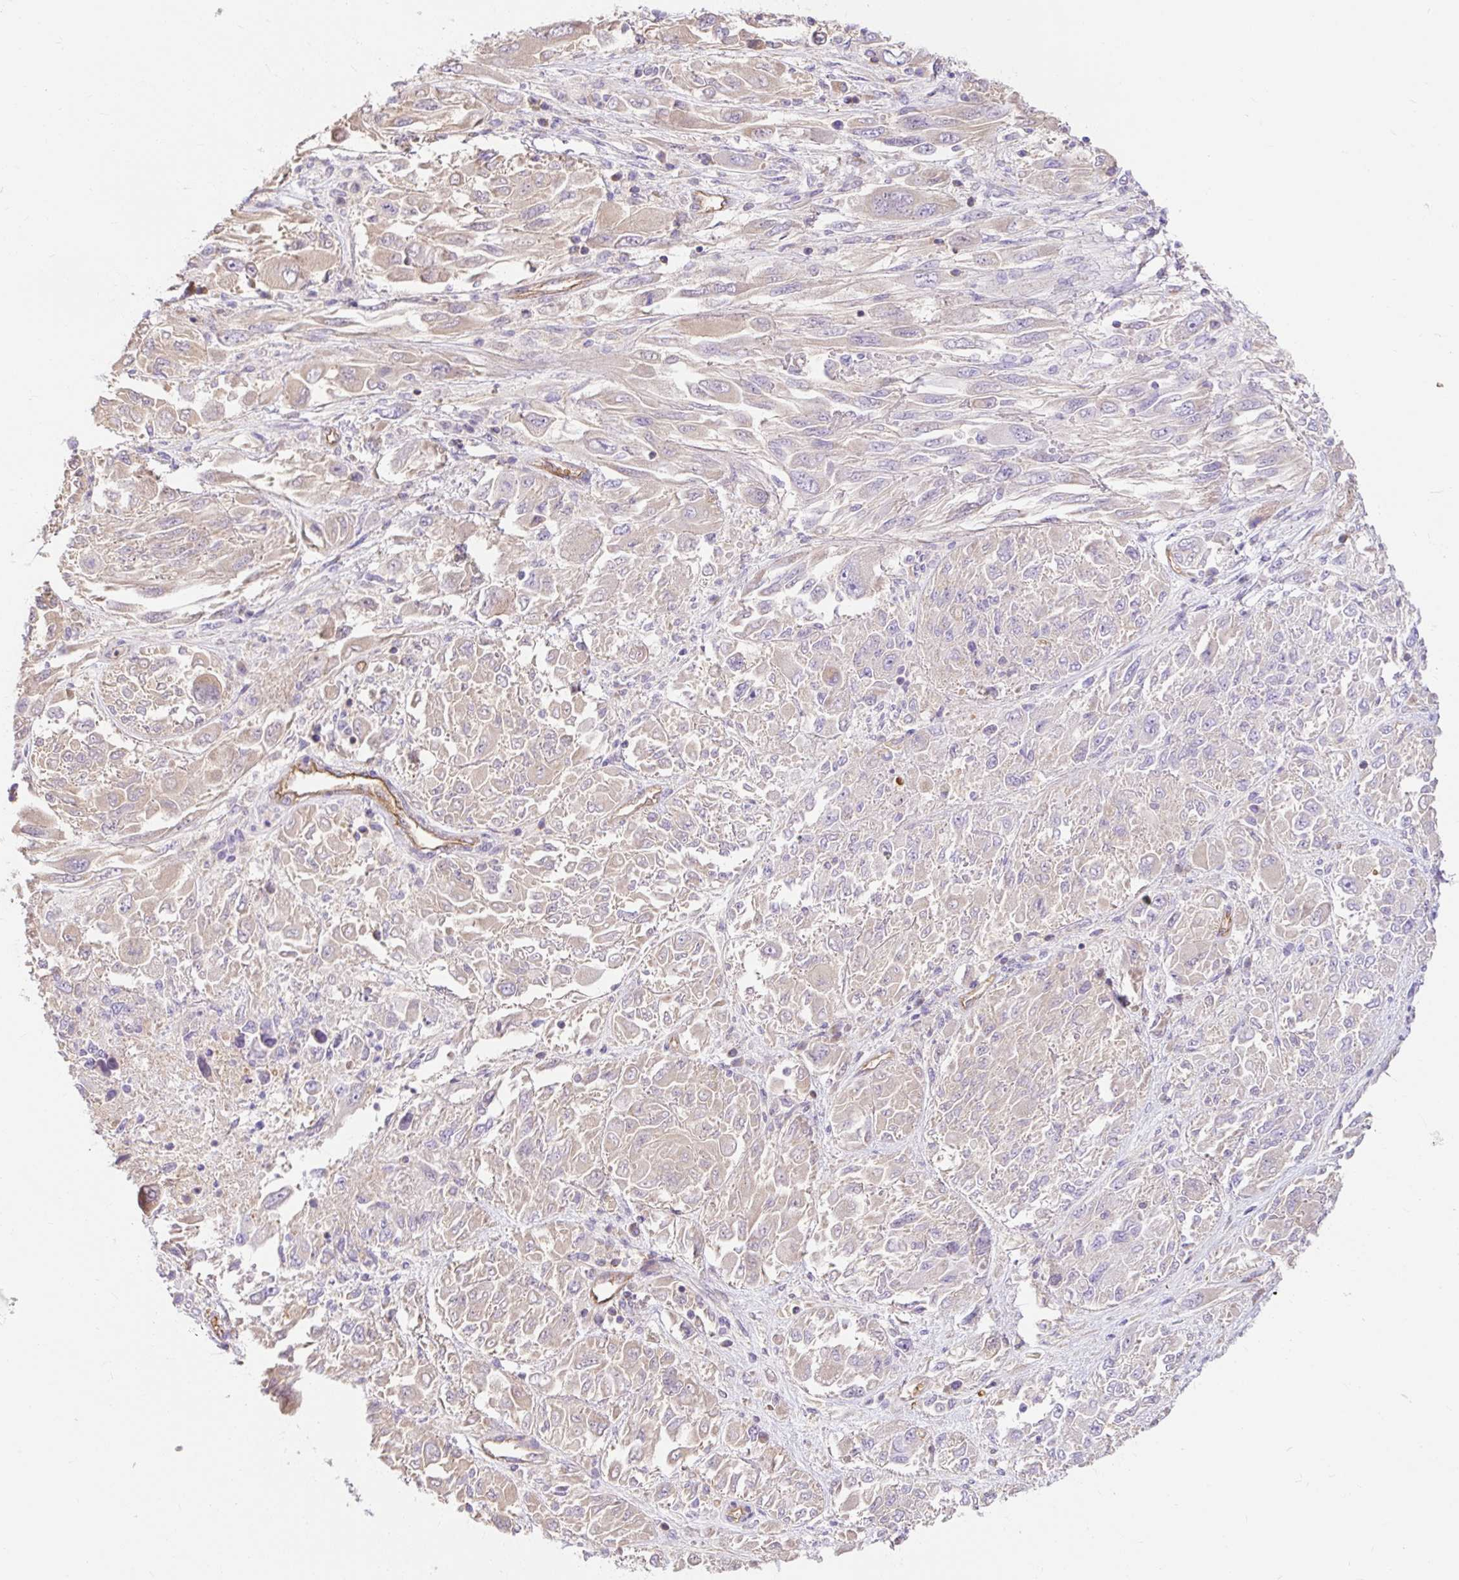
{"staining": {"intensity": "weak", "quantity": "<25%", "location": "cytoplasmic/membranous"}, "tissue": "melanoma", "cell_type": "Tumor cells", "image_type": "cancer", "snomed": [{"axis": "morphology", "description": "Malignant melanoma, NOS"}, {"axis": "topography", "description": "Skin"}], "caption": "A micrograph of human malignant melanoma is negative for staining in tumor cells.", "gene": "HIP1R", "patient": {"sex": "female", "age": 91}}